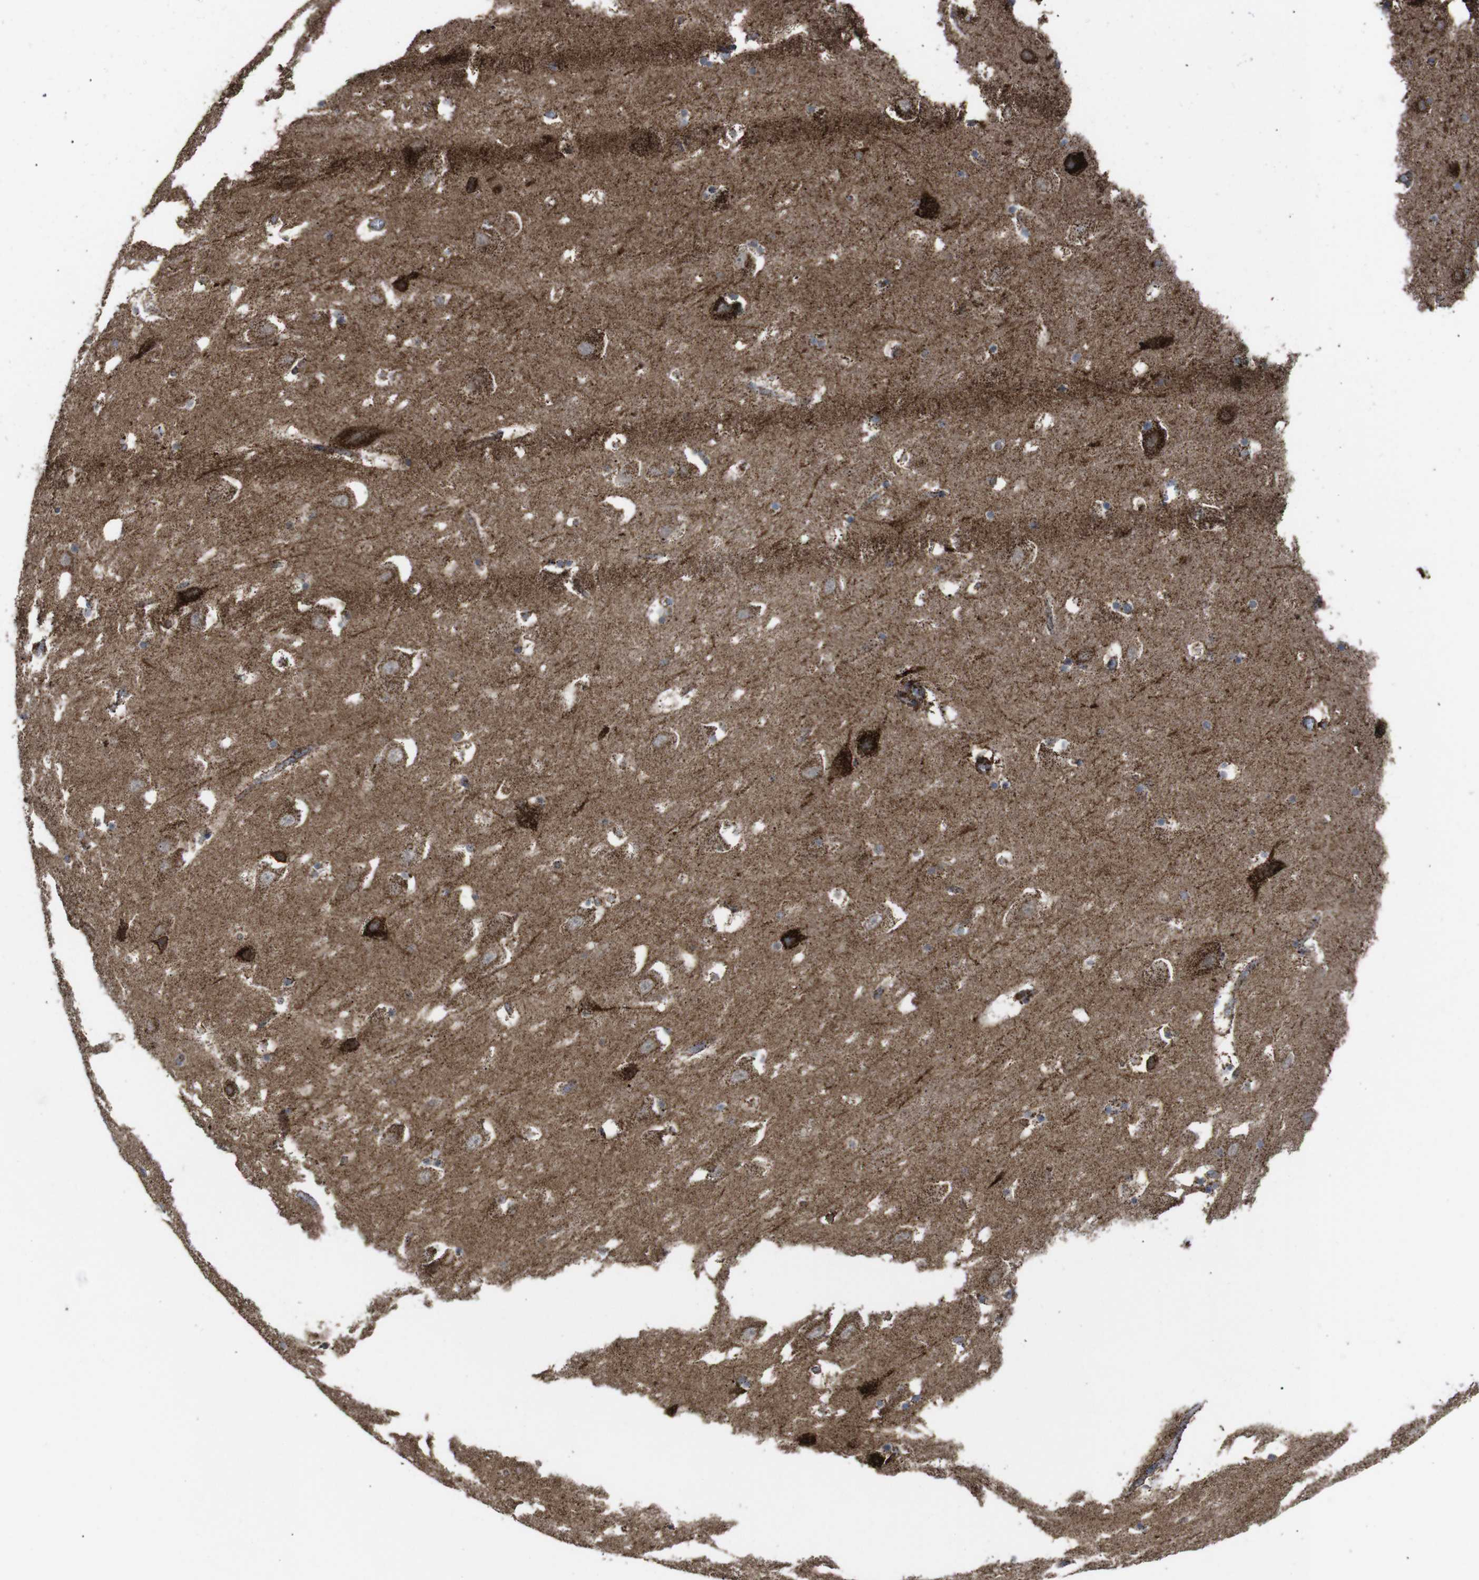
{"staining": {"intensity": "strong", "quantity": "25%-75%", "location": "cytoplasmic/membranous"}, "tissue": "hippocampus", "cell_type": "Glial cells", "image_type": "normal", "snomed": [{"axis": "morphology", "description": "Normal tissue, NOS"}, {"axis": "topography", "description": "Hippocampus"}], "caption": "Hippocampus stained with DAB (3,3'-diaminobenzidine) IHC shows high levels of strong cytoplasmic/membranous positivity in about 25%-75% of glial cells. (IHC, brightfield microscopy, high magnification).", "gene": "ATP5F1A", "patient": {"sex": "male", "age": 45}}